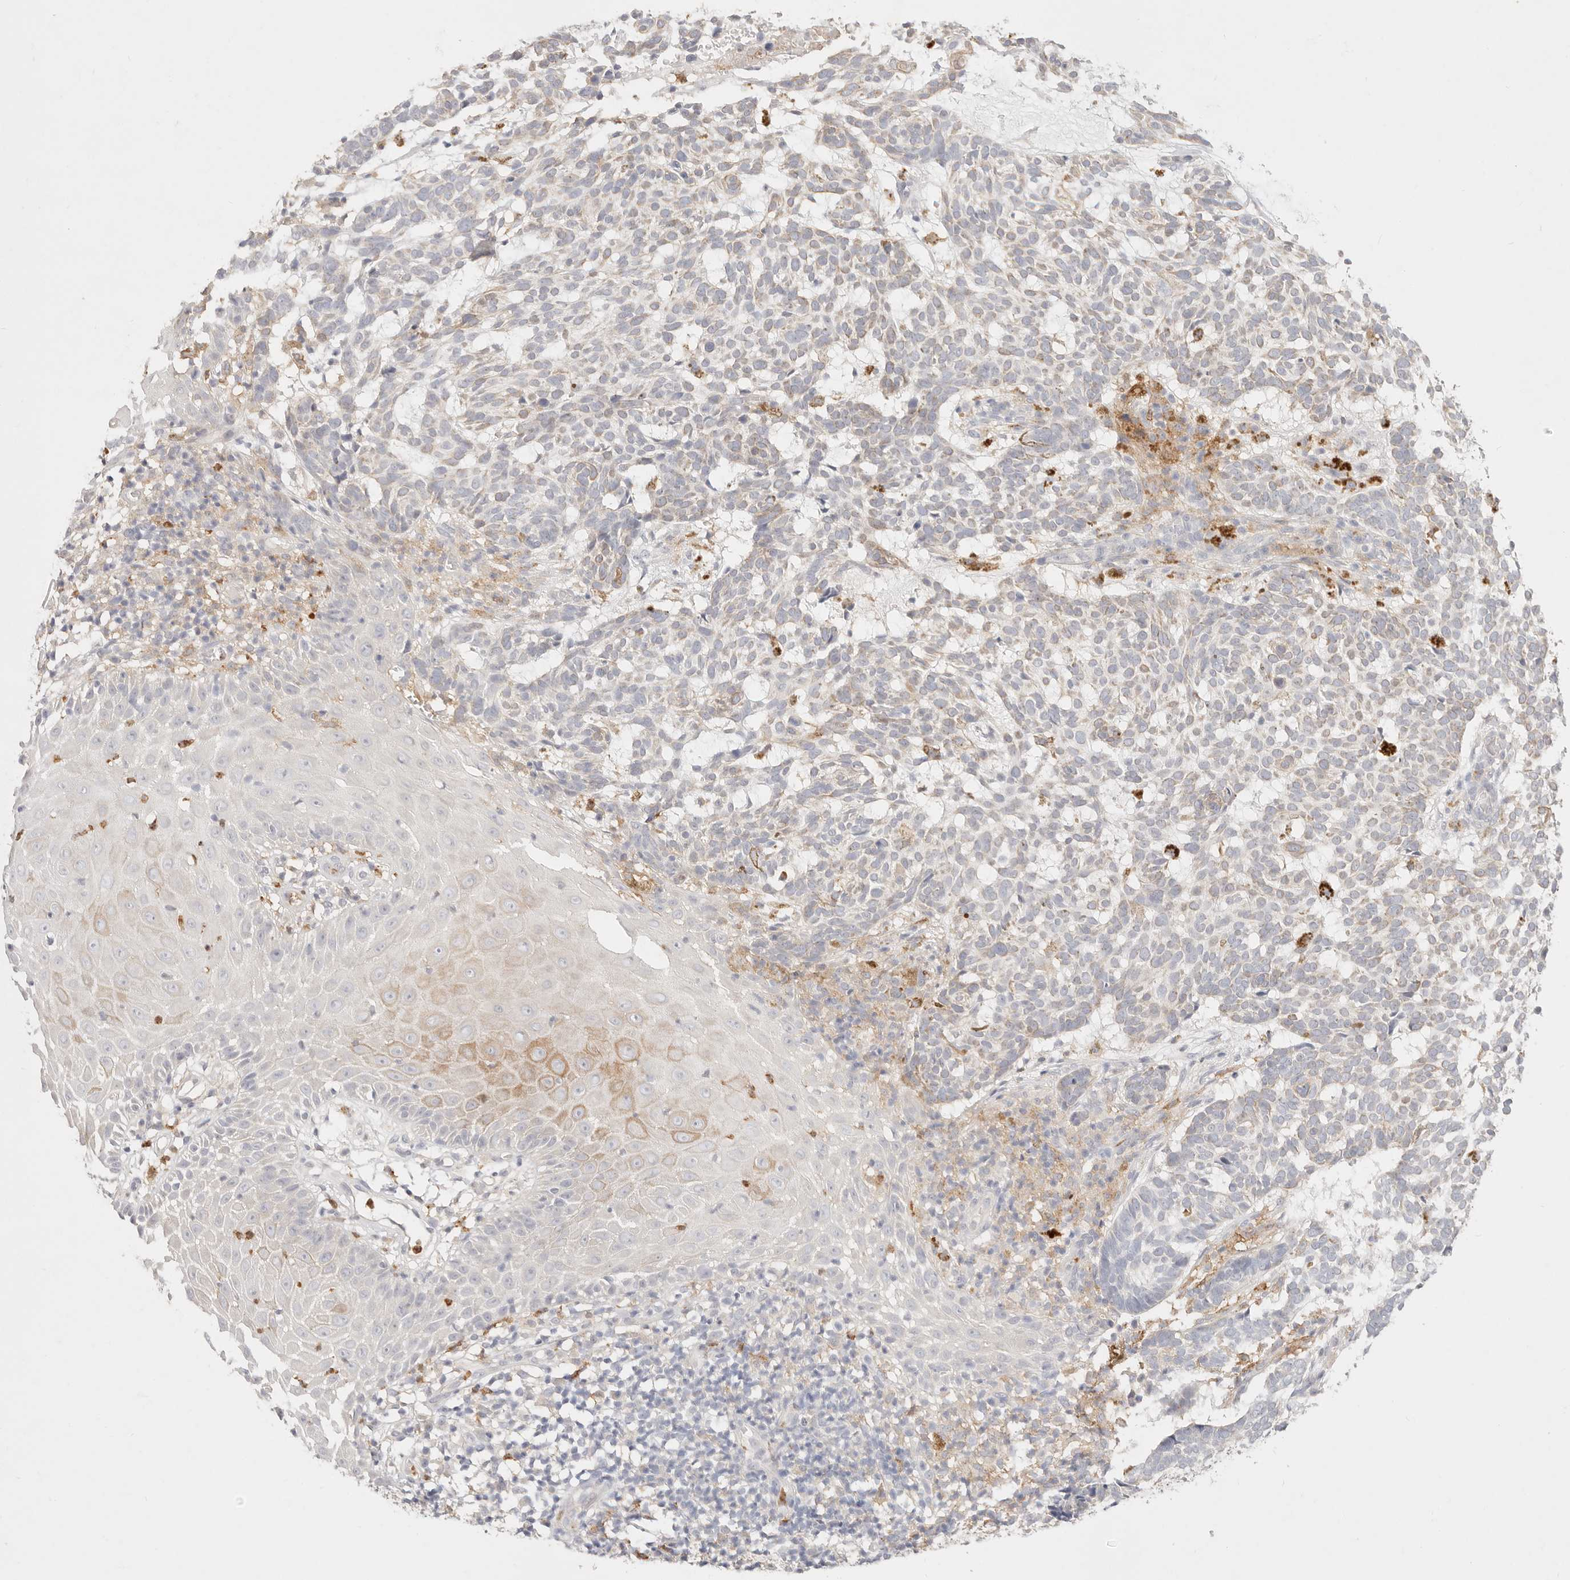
{"staining": {"intensity": "weak", "quantity": "25%-75%", "location": "cytoplasmic/membranous"}, "tissue": "skin cancer", "cell_type": "Tumor cells", "image_type": "cancer", "snomed": [{"axis": "morphology", "description": "Basal cell carcinoma"}, {"axis": "topography", "description": "Skin"}], "caption": "IHC photomicrograph of neoplastic tissue: basal cell carcinoma (skin) stained using immunohistochemistry (IHC) reveals low levels of weak protein expression localized specifically in the cytoplasmic/membranous of tumor cells, appearing as a cytoplasmic/membranous brown color.", "gene": "GPR84", "patient": {"sex": "male", "age": 85}}